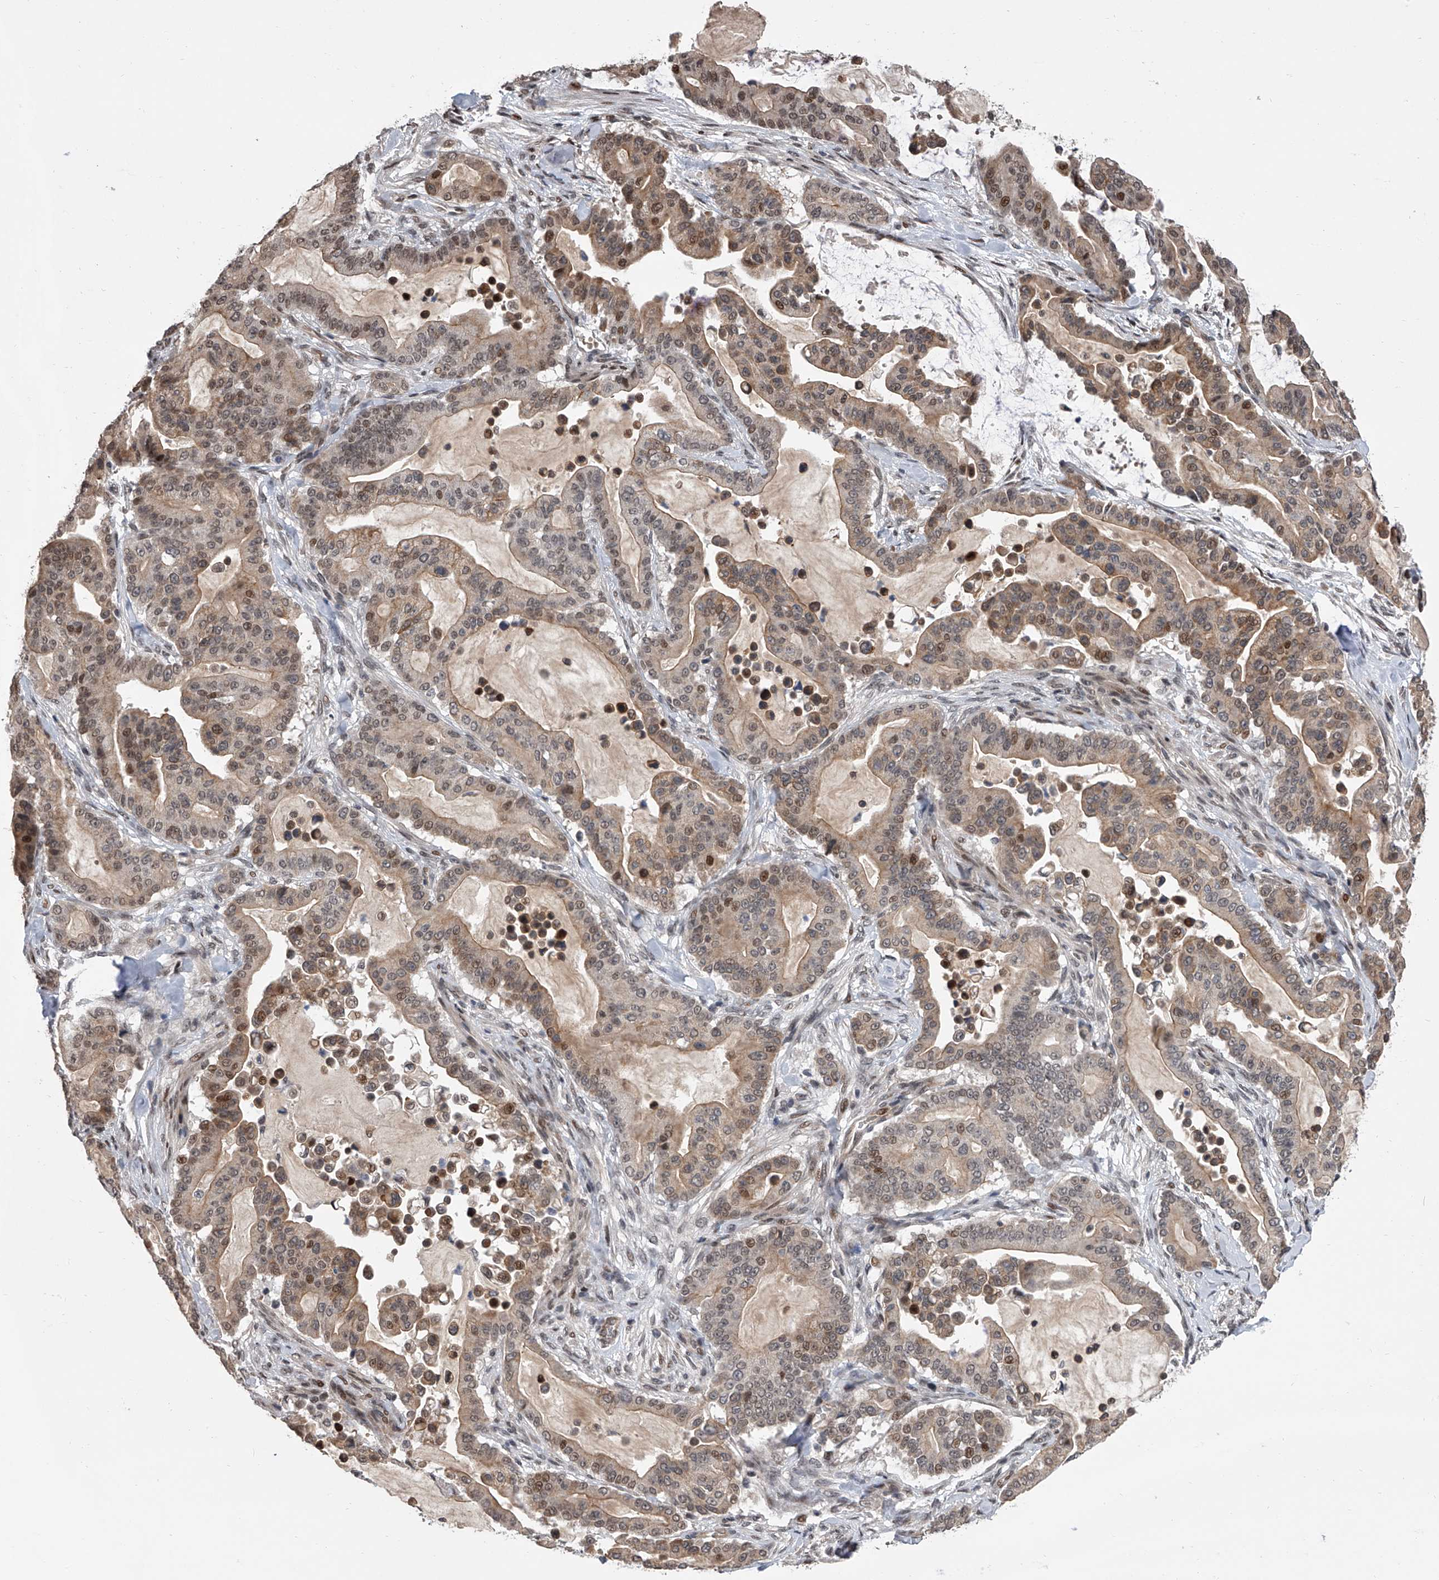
{"staining": {"intensity": "moderate", "quantity": "25%-75%", "location": "cytoplasmic/membranous,nuclear"}, "tissue": "pancreatic cancer", "cell_type": "Tumor cells", "image_type": "cancer", "snomed": [{"axis": "morphology", "description": "Adenocarcinoma, NOS"}, {"axis": "topography", "description": "Pancreas"}], "caption": "Pancreatic cancer (adenocarcinoma) tissue demonstrates moderate cytoplasmic/membranous and nuclear positivity in about 25%-75% of tumor cells The staining was performed using DAB, with brown indicating positive protein expression. Nuclei are stained blue with hematoxylin.", "gene": "ZNF426", "patient": {"sex": "male", "age": 63}}